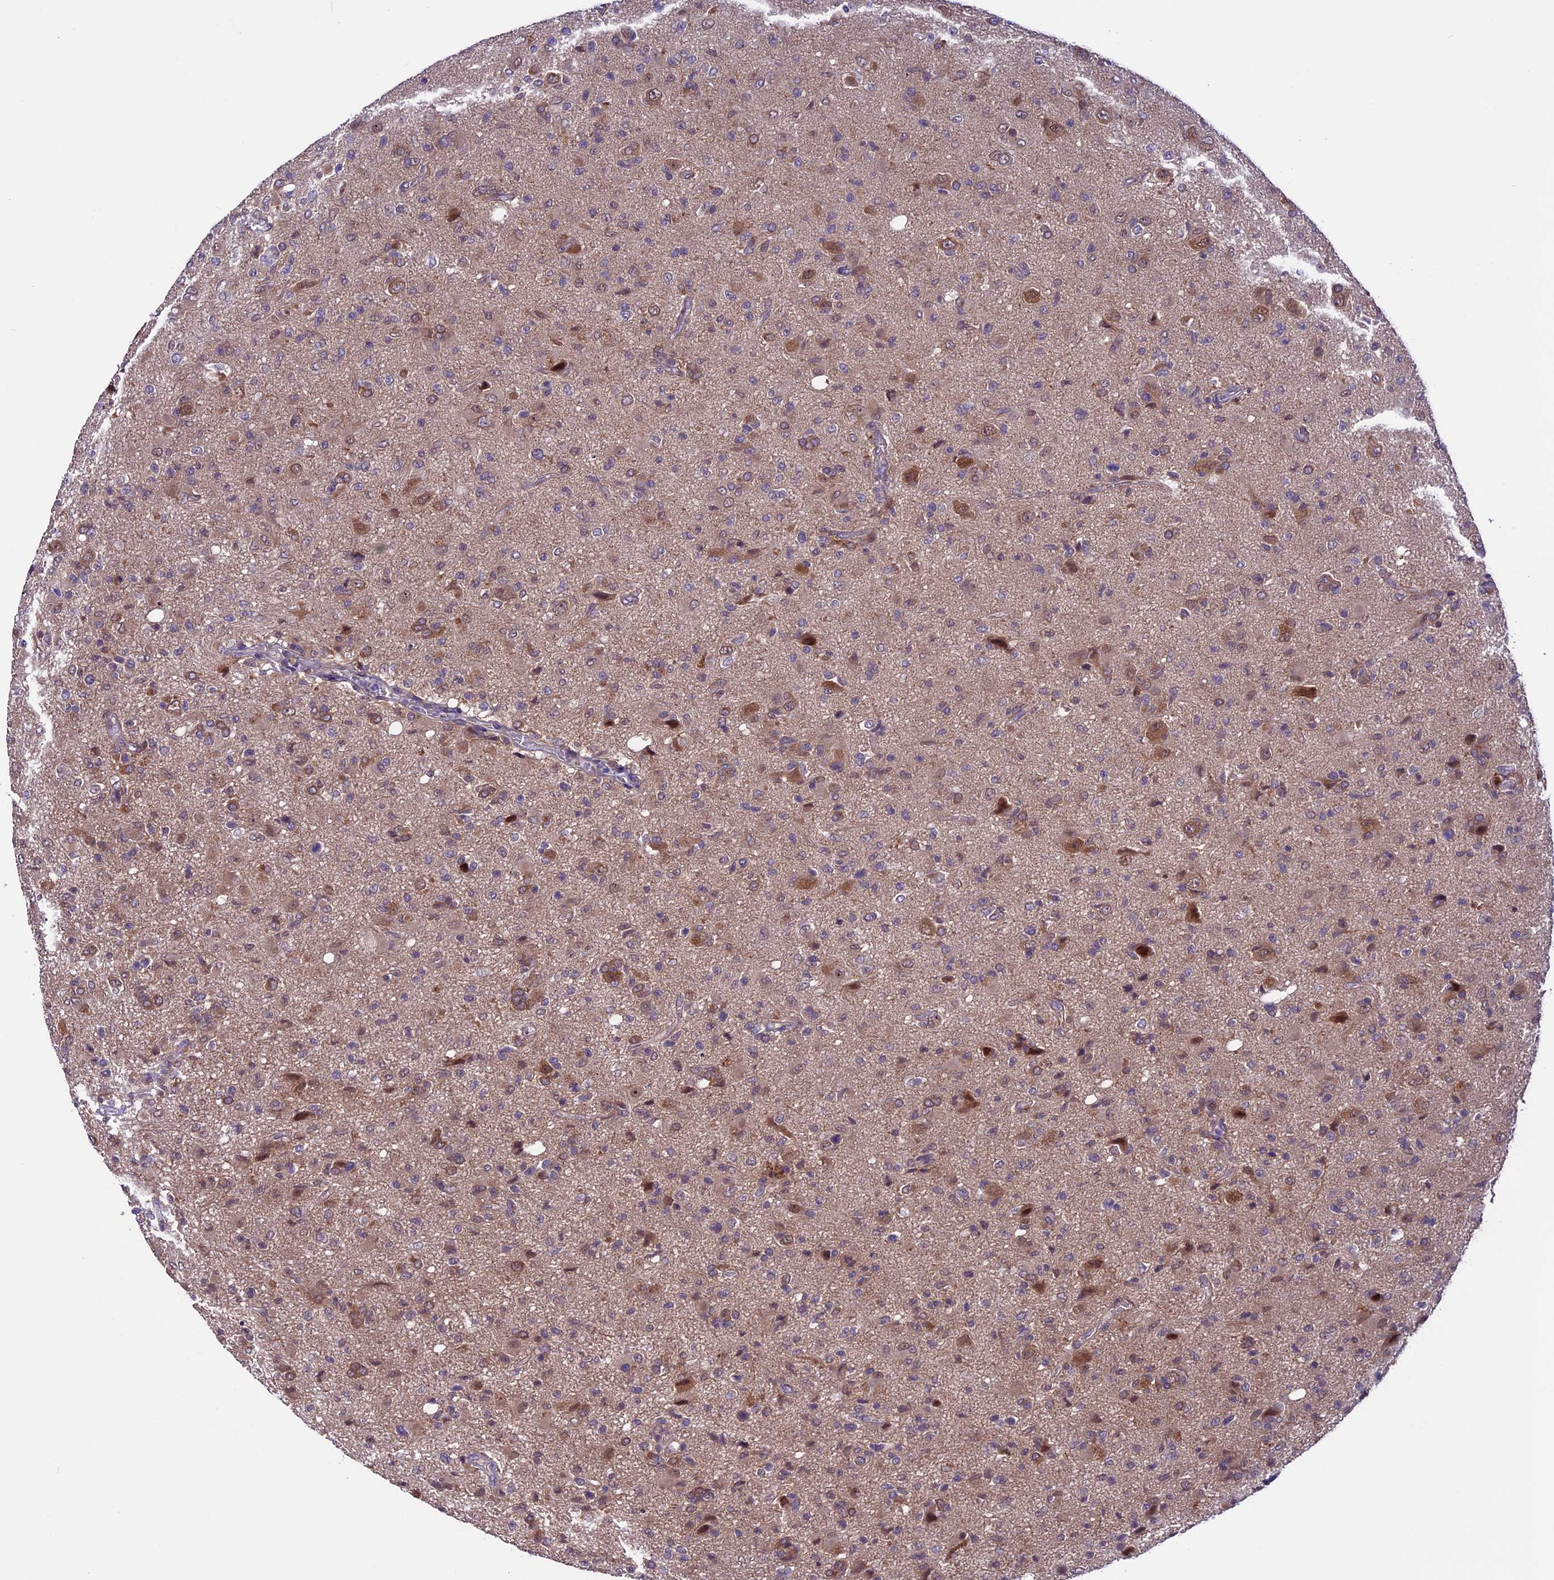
{"staining": {"intensity": "negative", "quantity": "none", "location": "none"}, "tissue": "glioma", "cell_type": "Tumor cells", "image_type": "cancer", "snomed": [{"axis": "morphology", "description": "Glioma, malignant, High grade"}, {"axis": "topography", "description": "Brain"}], "caption": "Glioma was stained to show a protein in brown. There is no significant positivity in tumor cells.", "gene": "XKR7", "patient": {"sex": "female", "age": 57}}